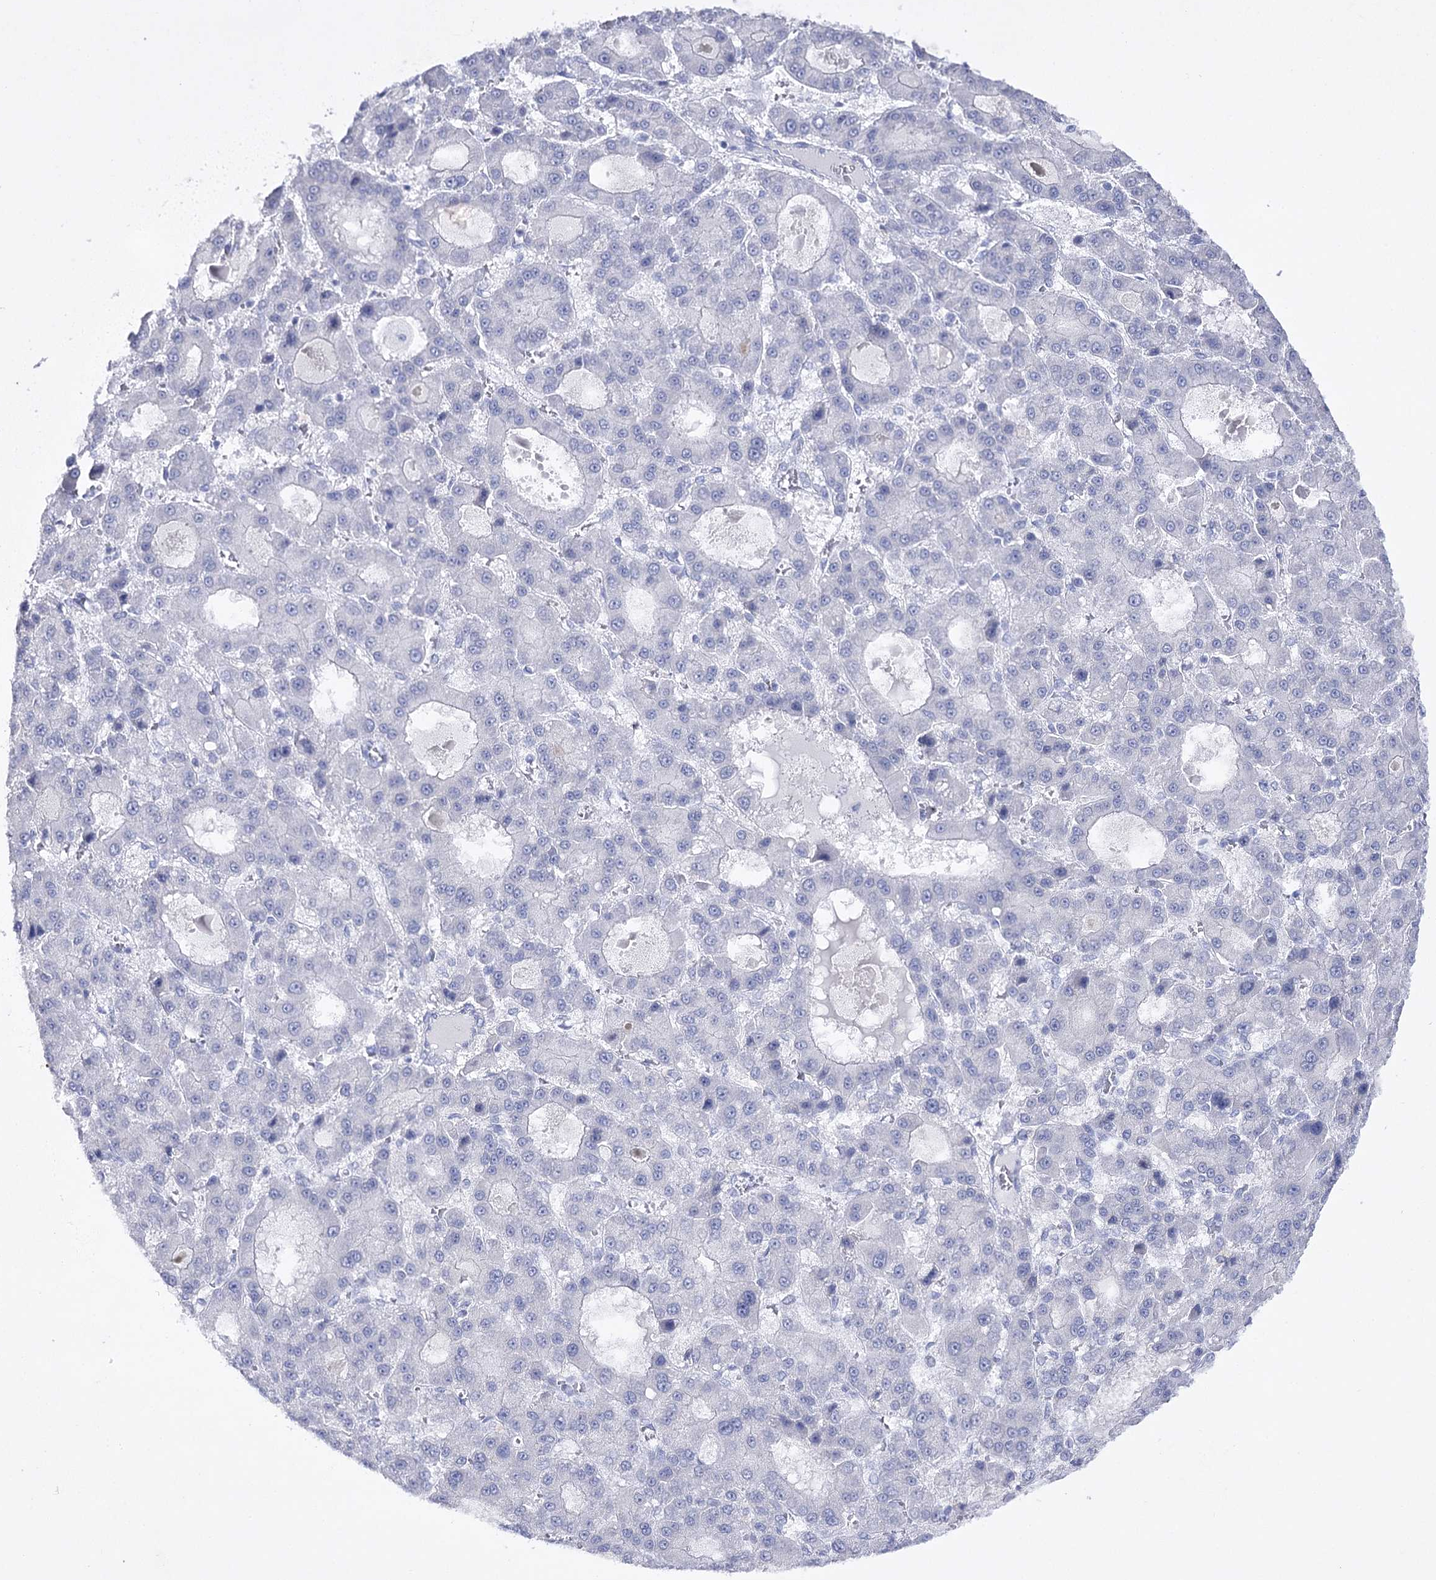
{"staining": {"intensity": "negative", "quantity": "none", "location": "none"}, "tissue": "liver cancer", "cell_type": "Tumor cells", "image_type": "cancer", "snomed": [{"axis": "morphology", "description": "Carcinoma, Hepatocellular, NOS"}, {"axis": "topography", "description": "Liver"}], "caption": "High power microscopy image of an IHC micrograph of liver cancer (hepatocellular carcinoma), revealing no significant positivity in tumor cells. (DAB (3,3'-diaminobenzidine) IHC, high magnification).", "gene": "BCR", "patient": {"sex": "male", "age": 70}}